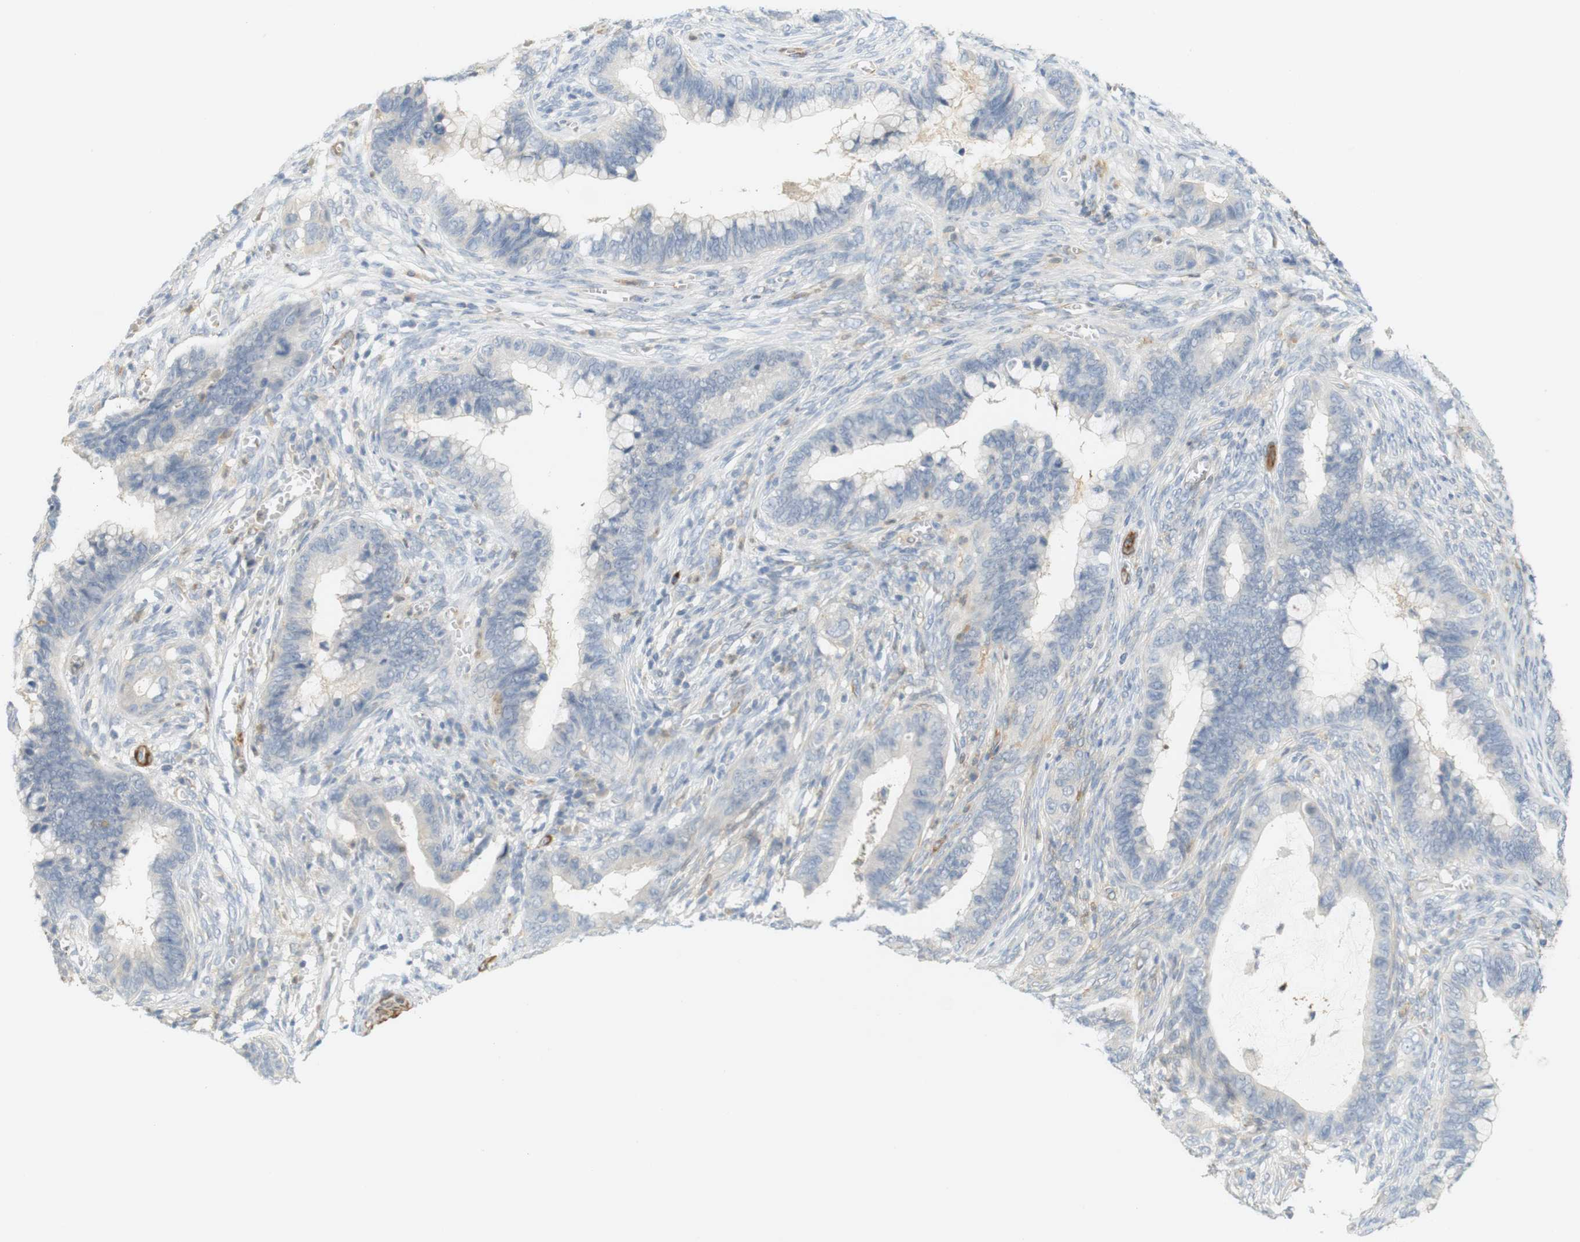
{"staining": {"intensity": "negative", "quantity": "none", "location": "none"}, "tissue": "cervical cancer", "cell_type": "Tumor cells", "image_type": "cancer", "snomed": [{"axis": "morphology", "description": "Adenocarcinoma, NOS"}, {"axis": "topography", "description": "Cervix"}], "caption": "An image of human adenocarcinoma (cervical) is negative for staining in tumor cells.", "gene": "PDE3A", "patient": {"sex": "female", "age": 44}}